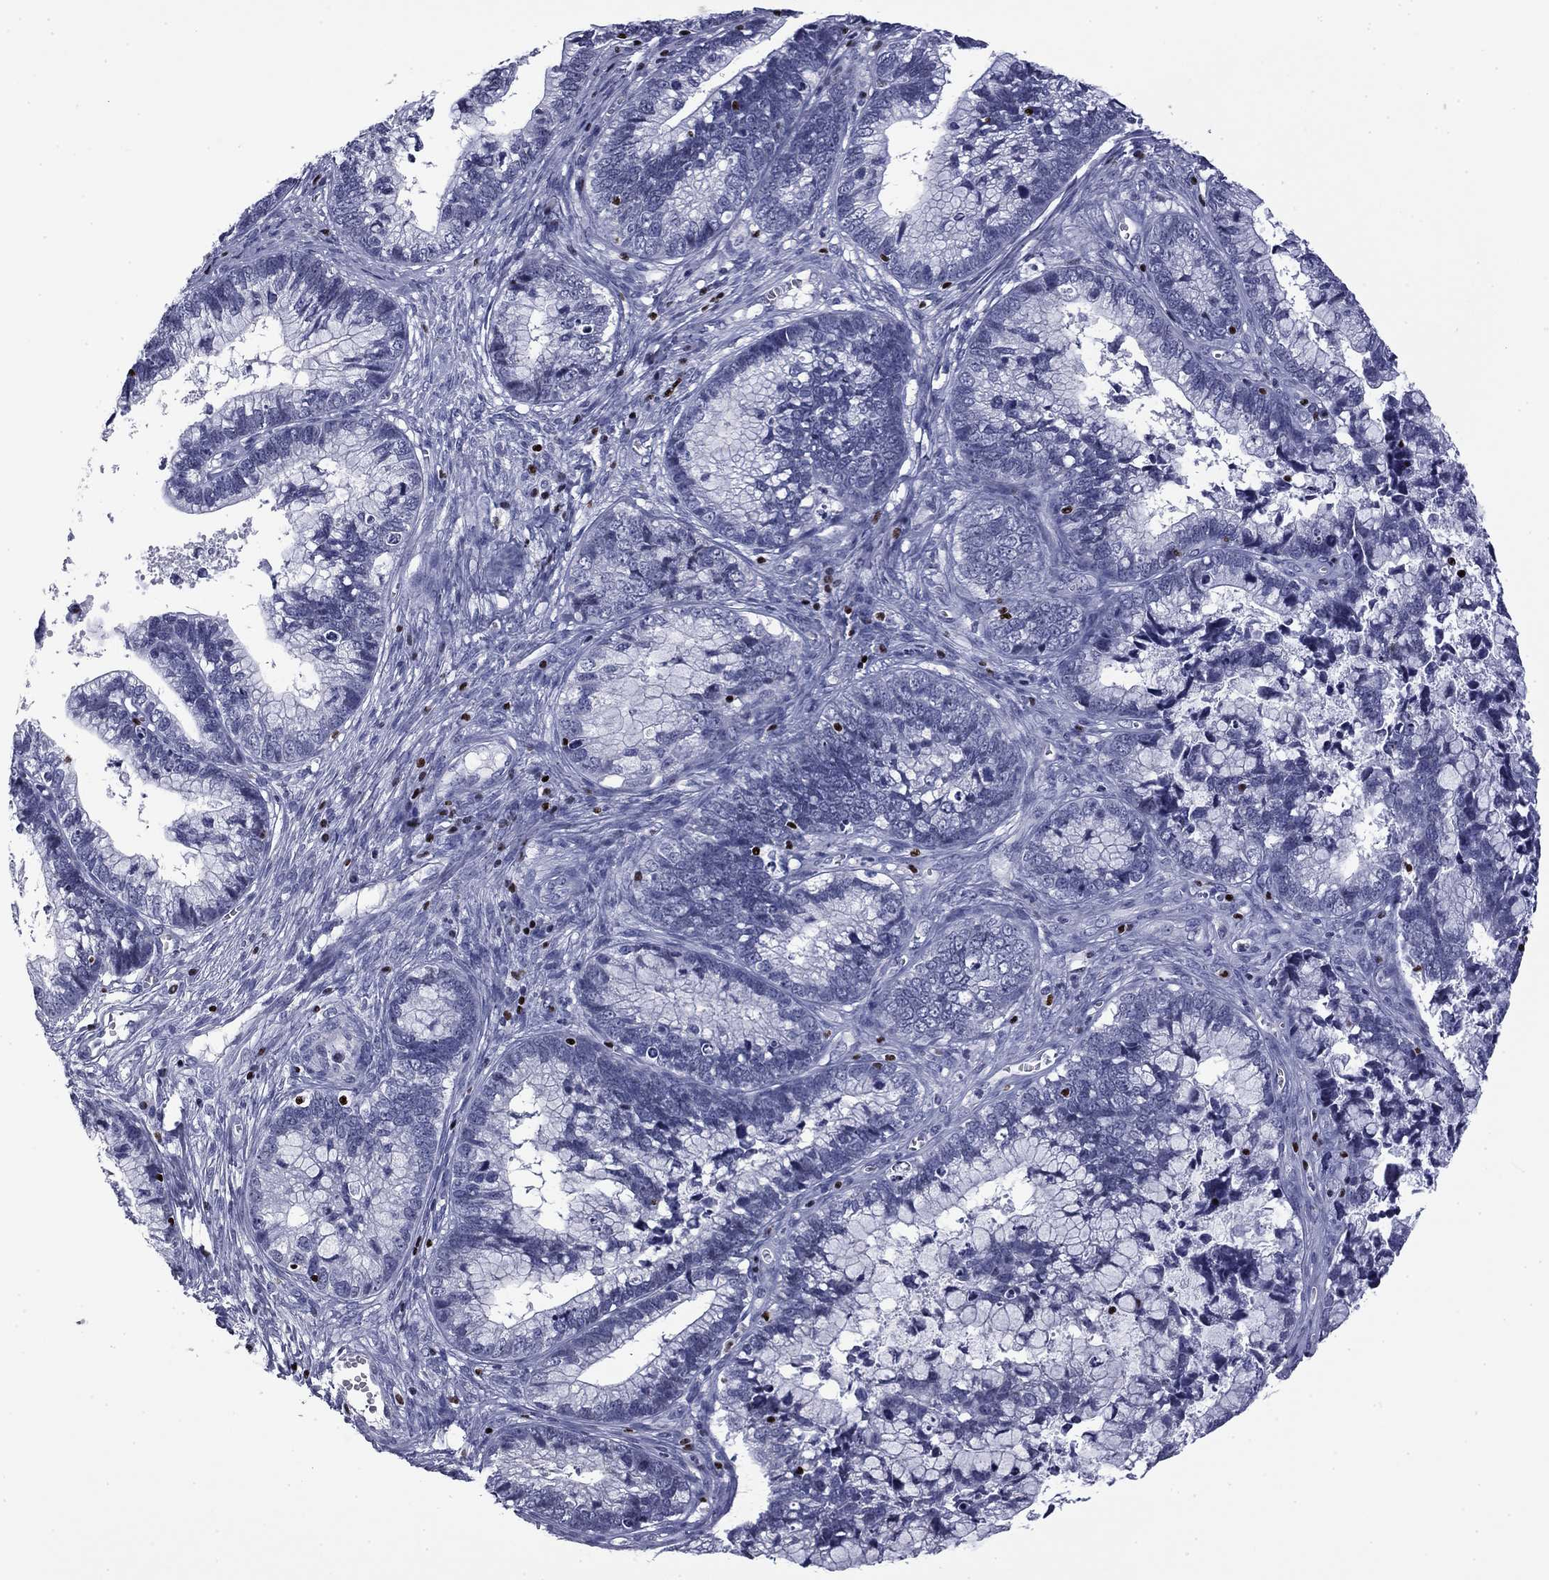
{"staining": {"intensity": "negative", "quantity": "none", "location": "none"}, "tissue": "cervical cancer", "cell_type": "Tumor cells", "image_type": "cancer", "snomed": [{"axis": "morphology", "description": "Adenocarcinoma, NOS"}, {"axis": "topography", "description": "Cervix"}], "caption": "High power microscopy image of an immunohistochemistry micrograph of adenocarcinoma (cervical), revealing no significant staining in tumor cells.", "gene": "IKZF3", "patient": {"sex": "female", "age": 44}}